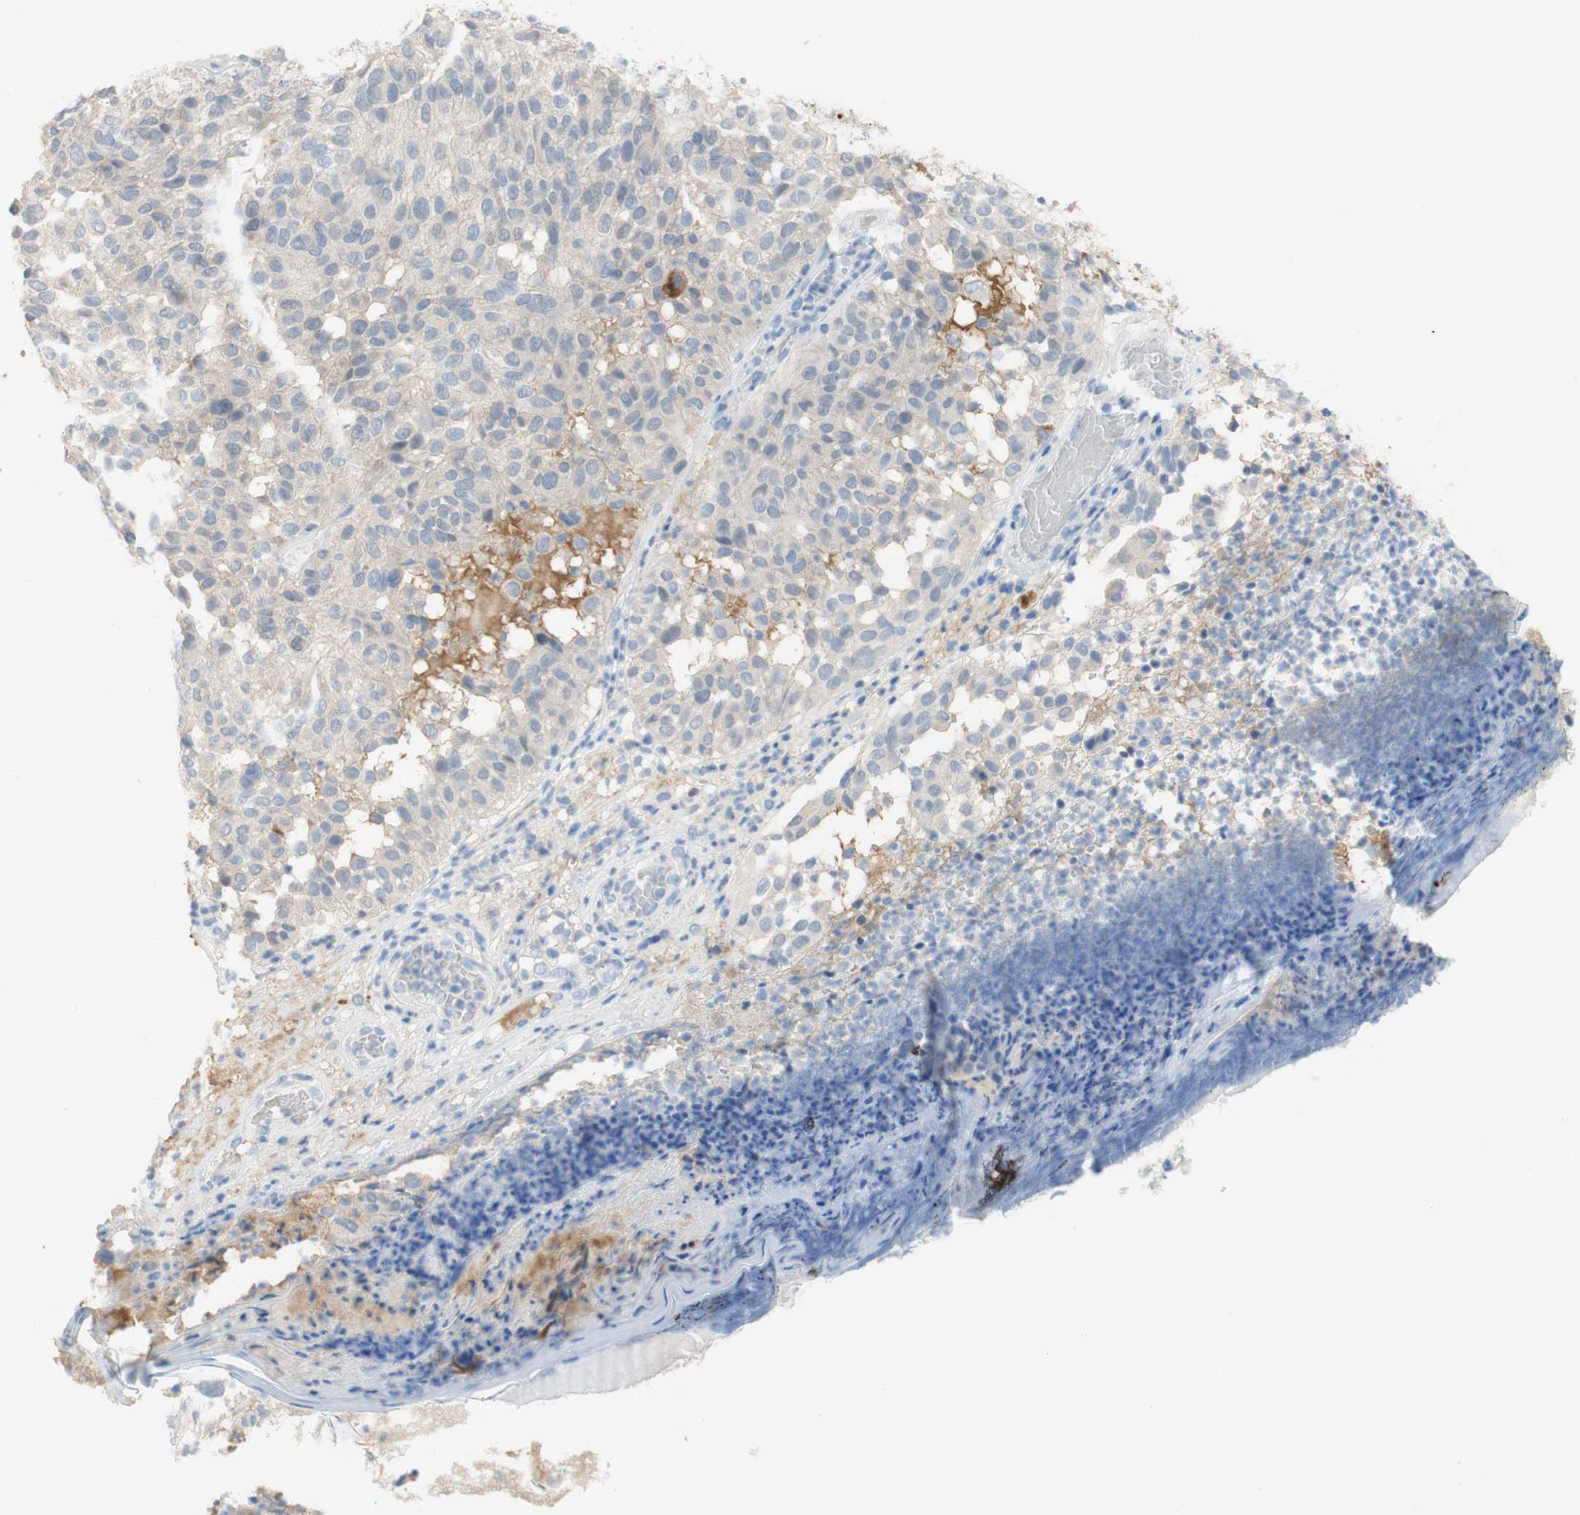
{"staining": {"intensity": "negative", "quantity": "none", "location": "none"}, "tissue": "melanoma", "cell_type": "Tumor cells", "image_type": "cancer", "snomed": [{"axis": "morphology", "description": "Malignant melanoma, NOS"}, {"axis": "topography", "description": "Skin"}], "caption": "Melanoma was stained to show a protein in brown. There is no significant positivity in tumor cells.", "gene": "SELENBP1", "patient": {"sex": "female", "age": 46}}